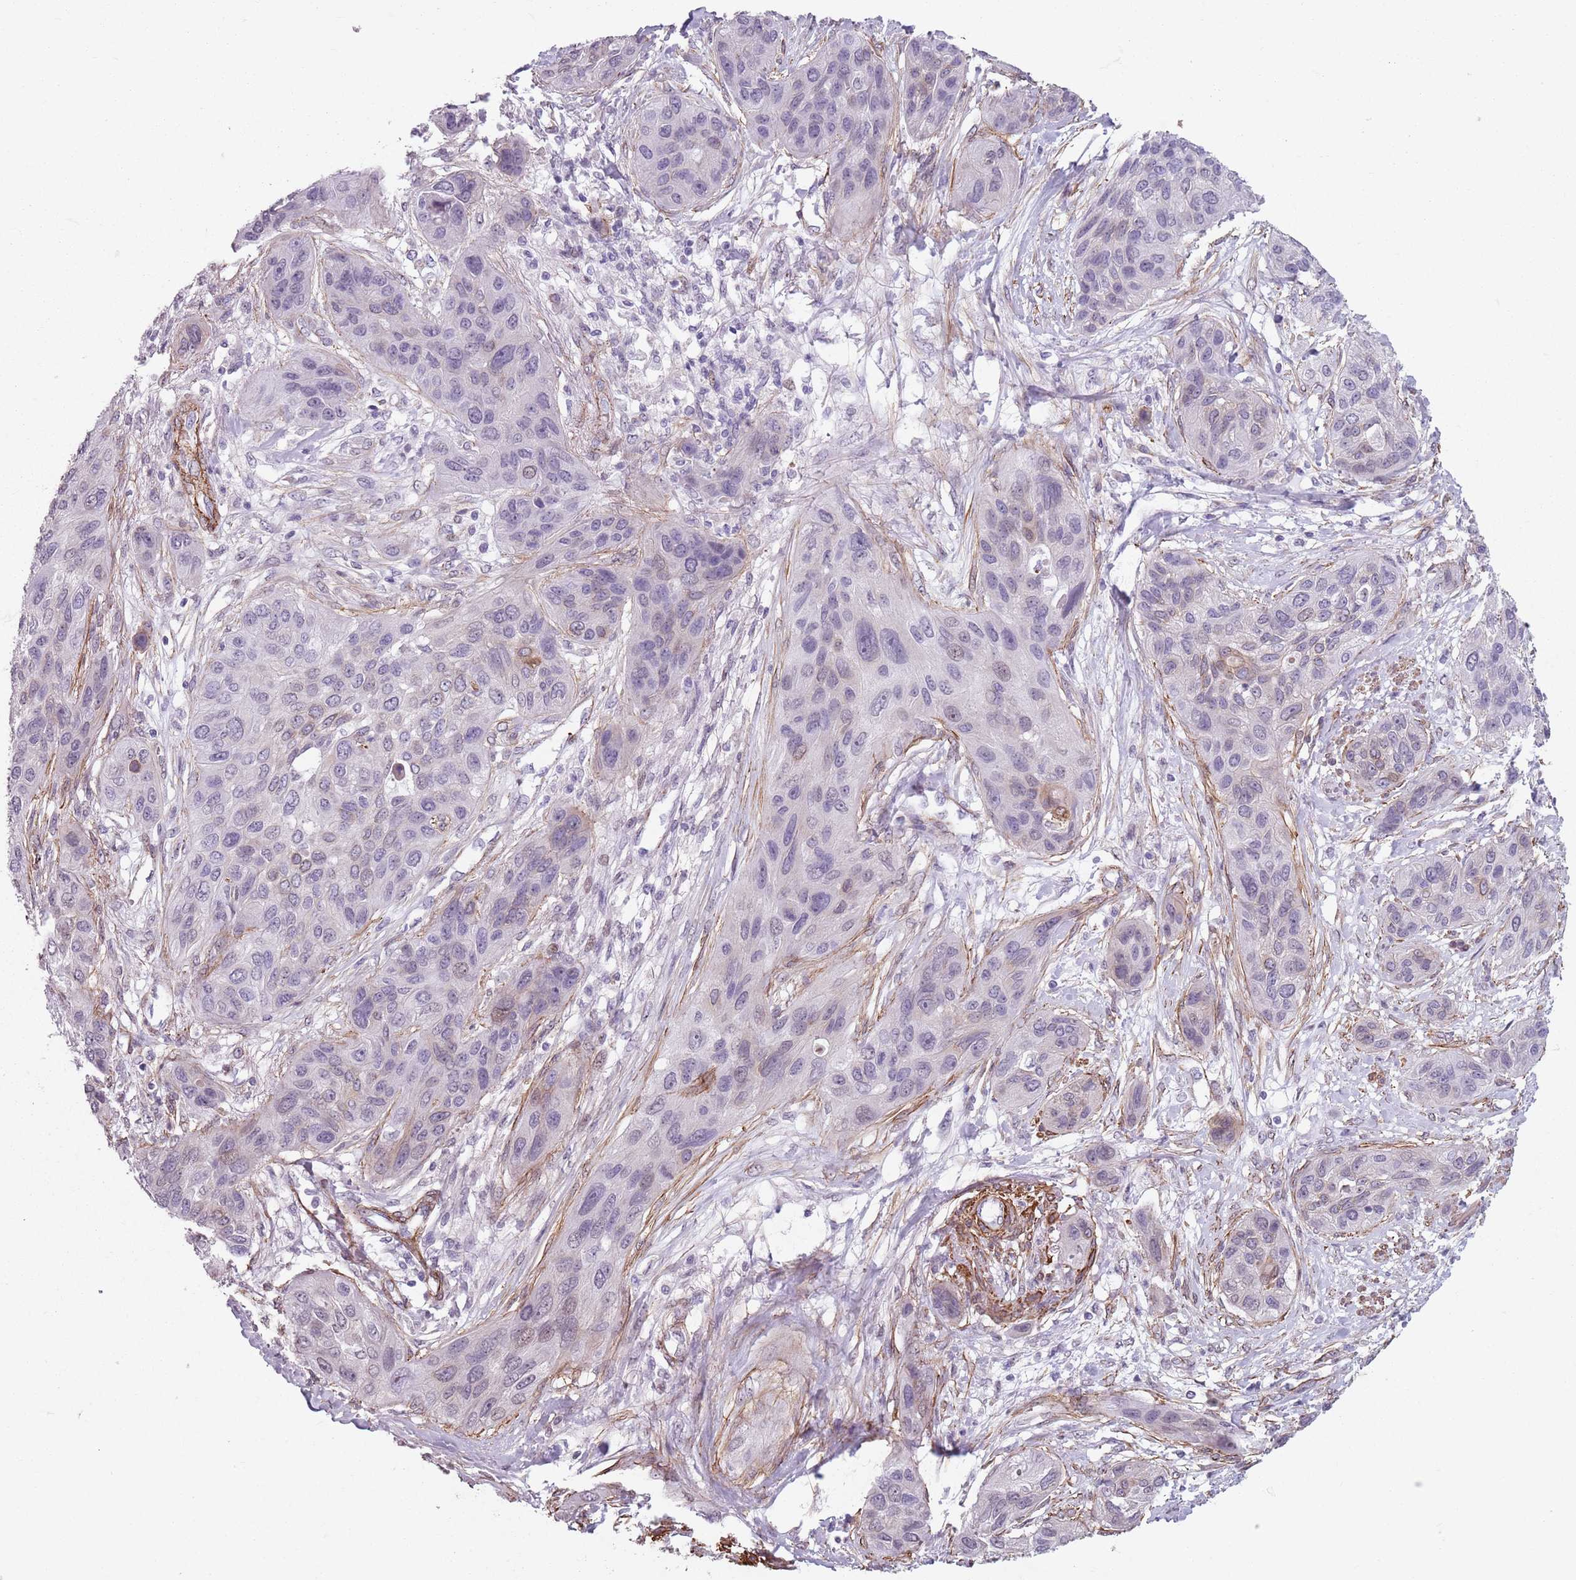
{"staining": {"intensity": "negative", "quantity": "none", "location": "none"}, "tissue": "lung cancer", "cell_type": "Tumor cells", "image_type": "cancer", "snomed": [{"axis": "morphology", "description": "Squamous cell carcinoma, NOS"}, {"axis": "topography", "description": "Lung"}], "caption": "Micrograph shows no protein expression in tumor cells of lung cancer (squamous cell carcinoma) tissue. (Brightfield microscopy of DAB IHC at high magnification).", "gene": "TMC4", "patient": {"sex": "female", "age": 70}}